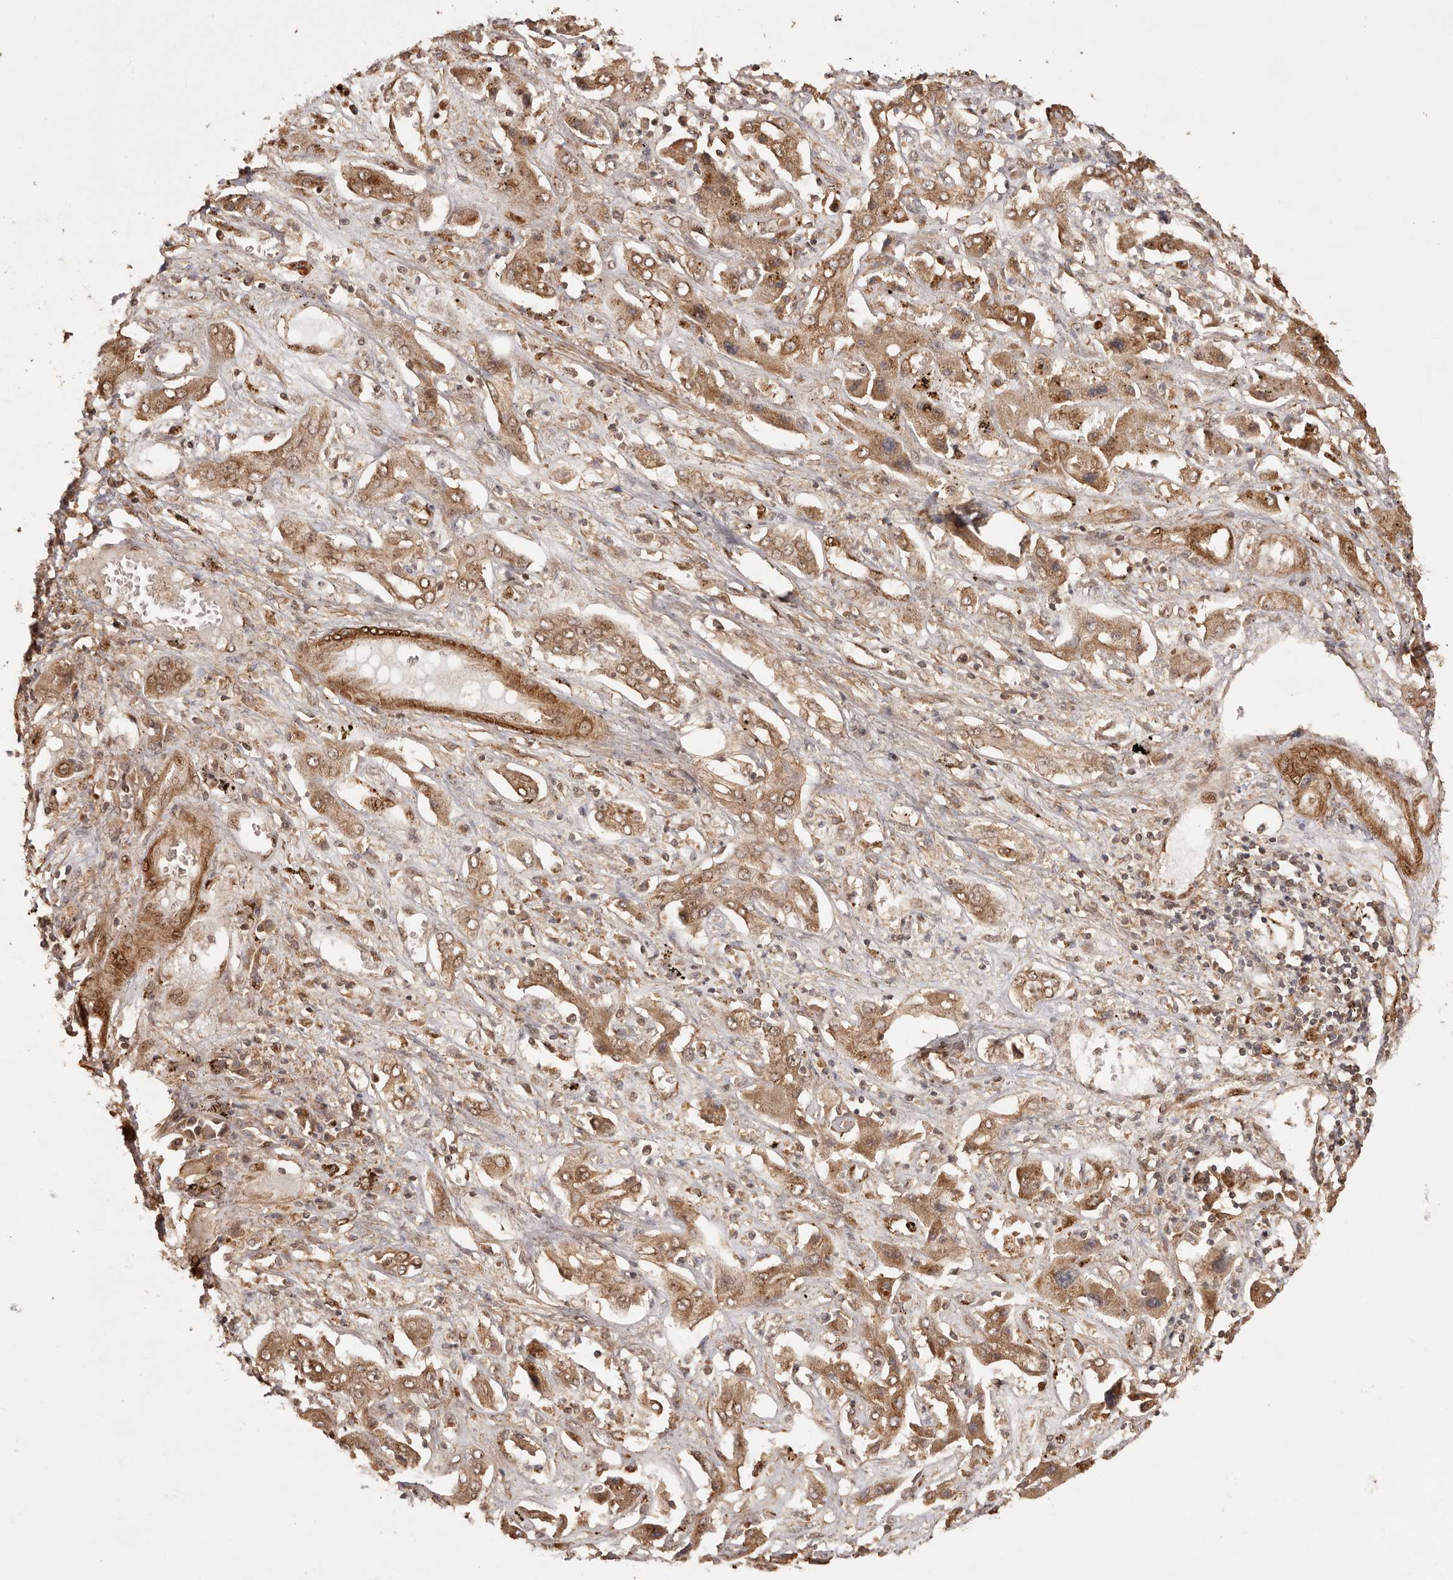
{"staining": {"intensity": "moderate", "quantity": ">75%", "location": "cytoplasmic/membranous"}, "tissue": "liver cancer", "cell_type": "Tumor cells", "image_type": "cancer", "snomed": [{"axis": "morphology", "description": "Cholangiocarcinoma"}, {"axis": "topography", "description": "Liver"}], "caption": "Moderate cytoplasmic/membranous protein positivity is identified in about >75% of tumor cells in liver cholangiocarcinoma. (DAB (3,3'-diaminobenzidine) IHC with brightfield microscopy, high magnification).", "gene": "UBR2", "patient": {"sex": "male", "age": 67}}